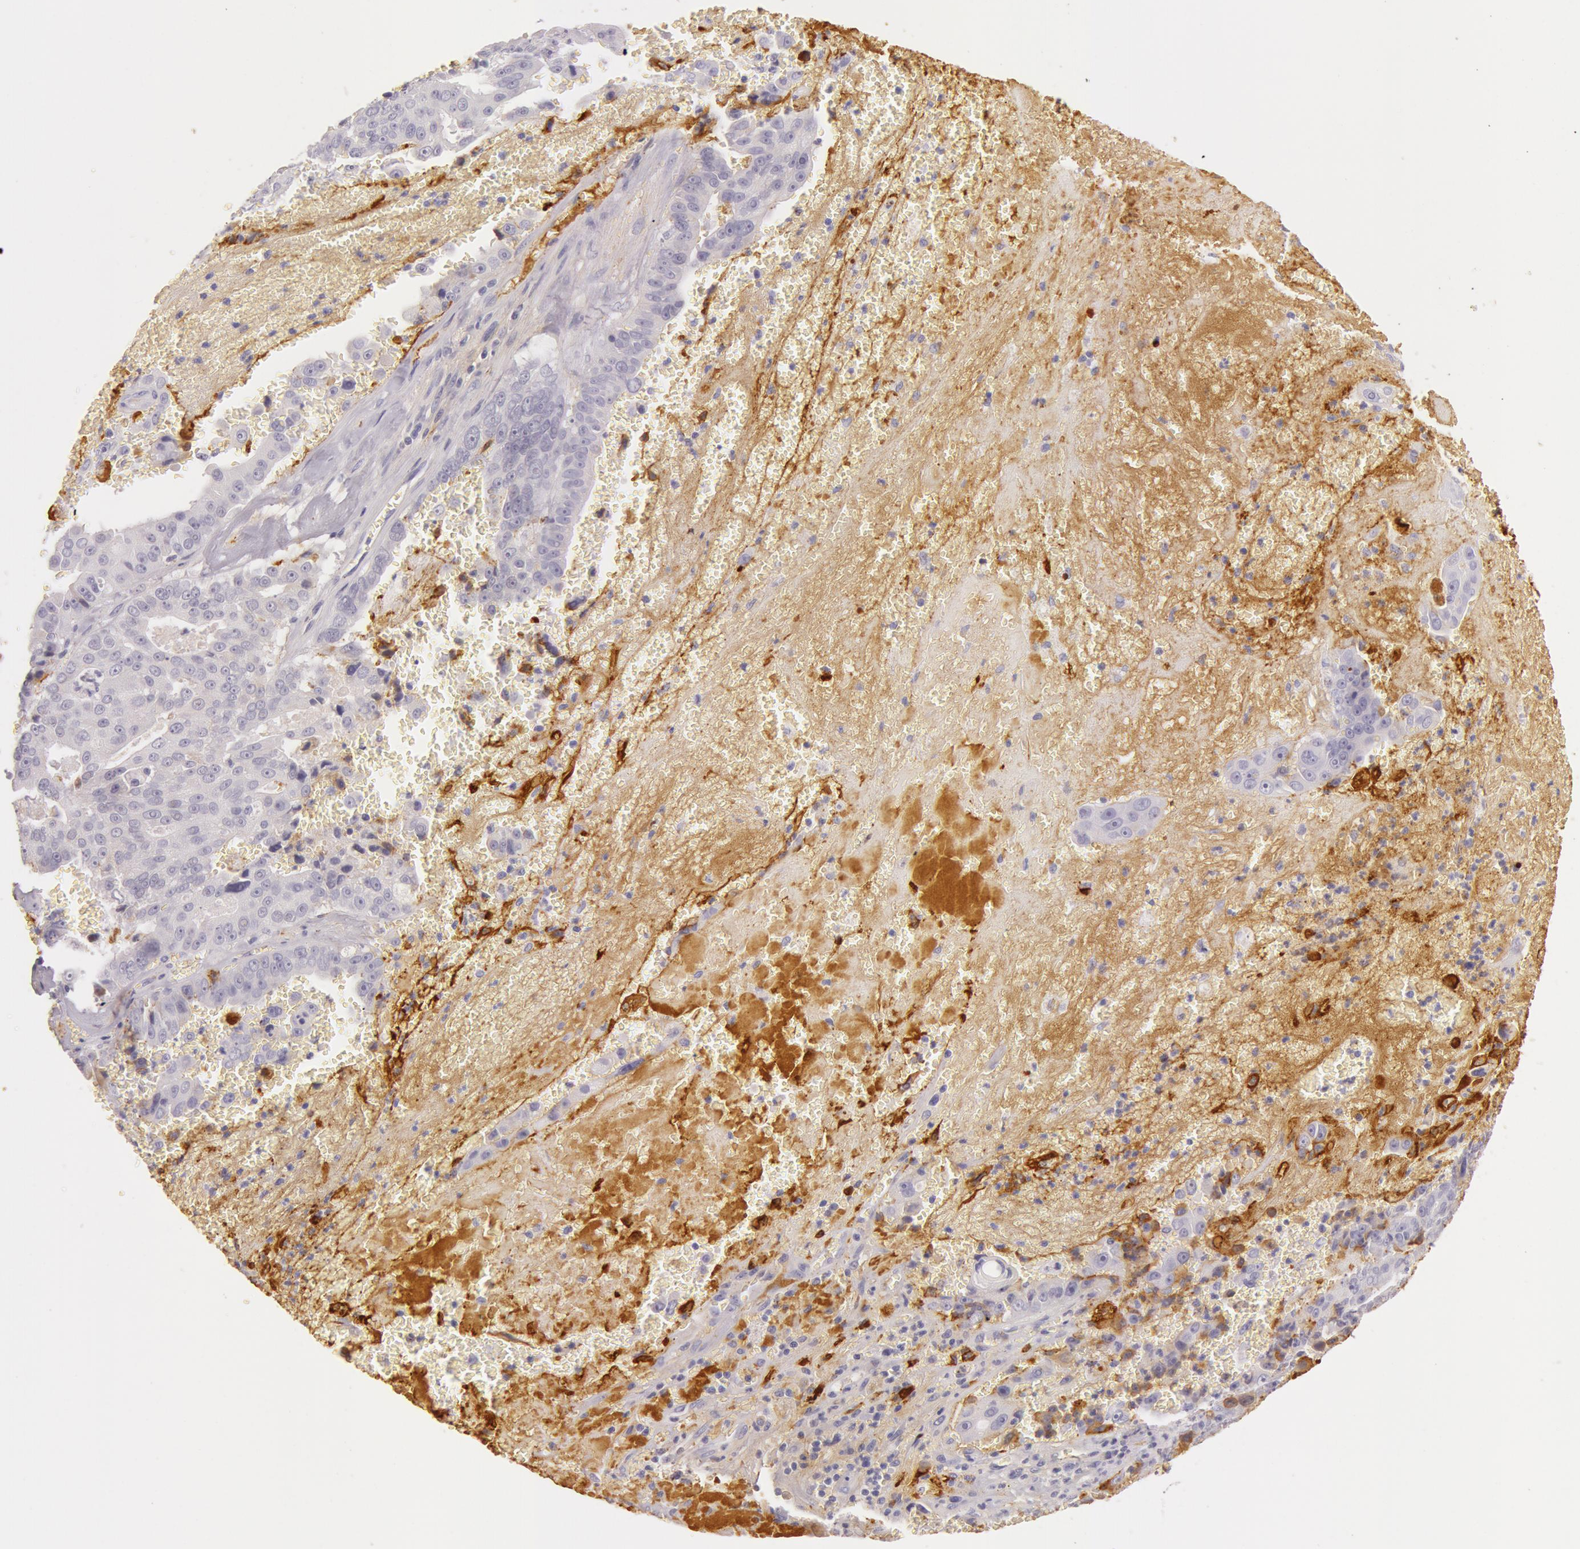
{"staining": {"intensity": "weak", "quantity": "<25%", "location": "cytoplasmic/membranous"}, "tissue": "liver cancer", "cell_type": "Tumor cells", "image_type": "cancer", "snomed": [{"axis": "morphology", "description": "Cholangiocarcinoma"}, {"axis": "topography", "description": "Liver"}], "caption": "Immunohistochemistry (IHC) image of human liver cancer stained for a protein (brown), which demonstrates no staining in tumor cells.", "gene": "C4BPA", "patient": {"sex": "female", "age": 79}}